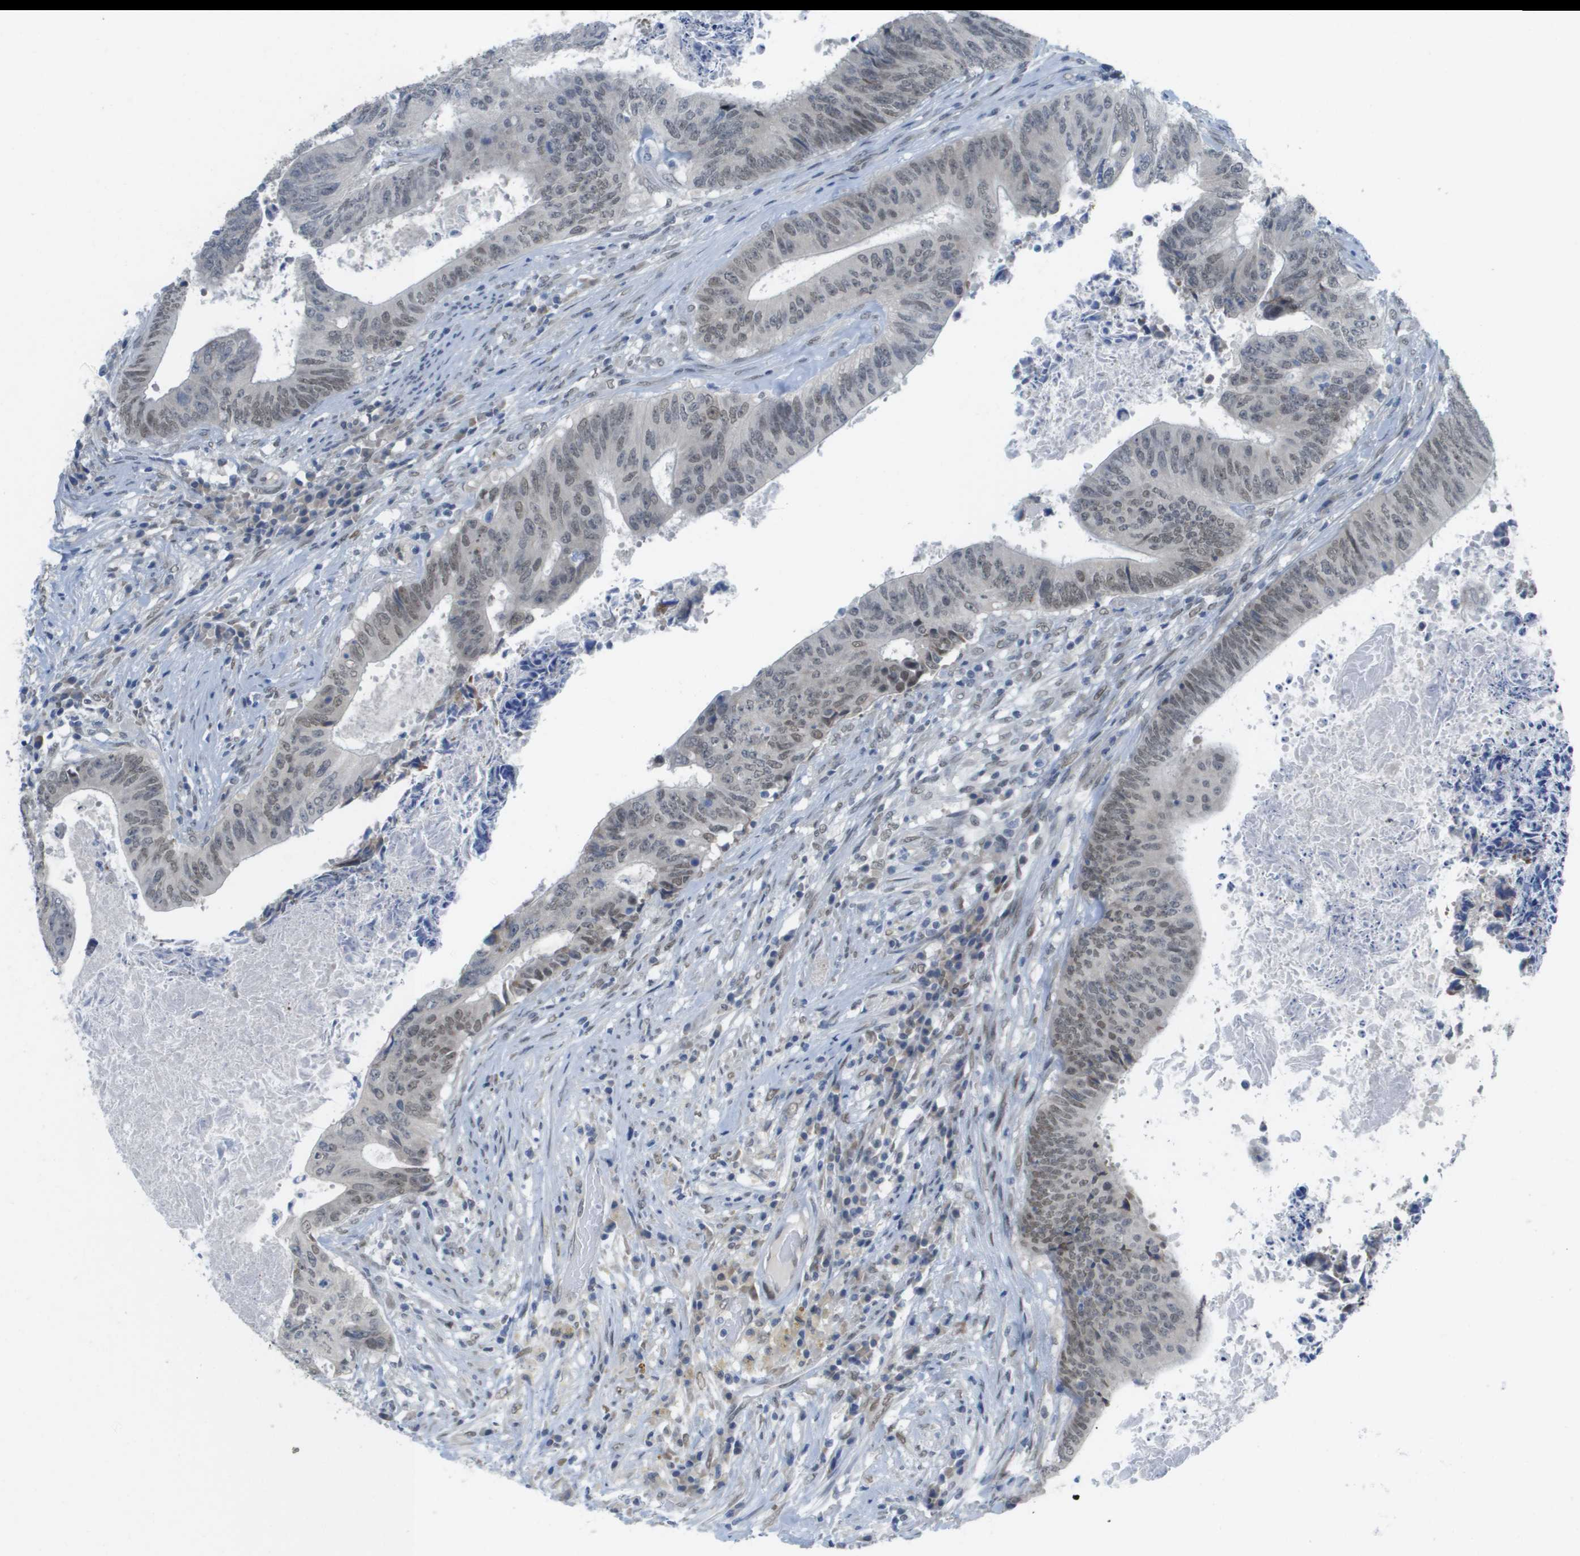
{"staining": {"intensity": "weak", "quantity": "25%-75%", "location": "nuclear"}, "tissue": "colorectal cancer", "cell_type": "Tumor cells", "image_type": "cancer", "snomed": [{"axis": "morphology", "description": "Adenocarcinoma, NOS"}, {"axis": "topography", "description": "Rectum"}], "caption": "Human colorectal adenocarcinoma stained with a protein marker exhibits weak staining in tumor cells.", "gene": "ARID1B", "patient": {"sex": "male", "age": 72}}